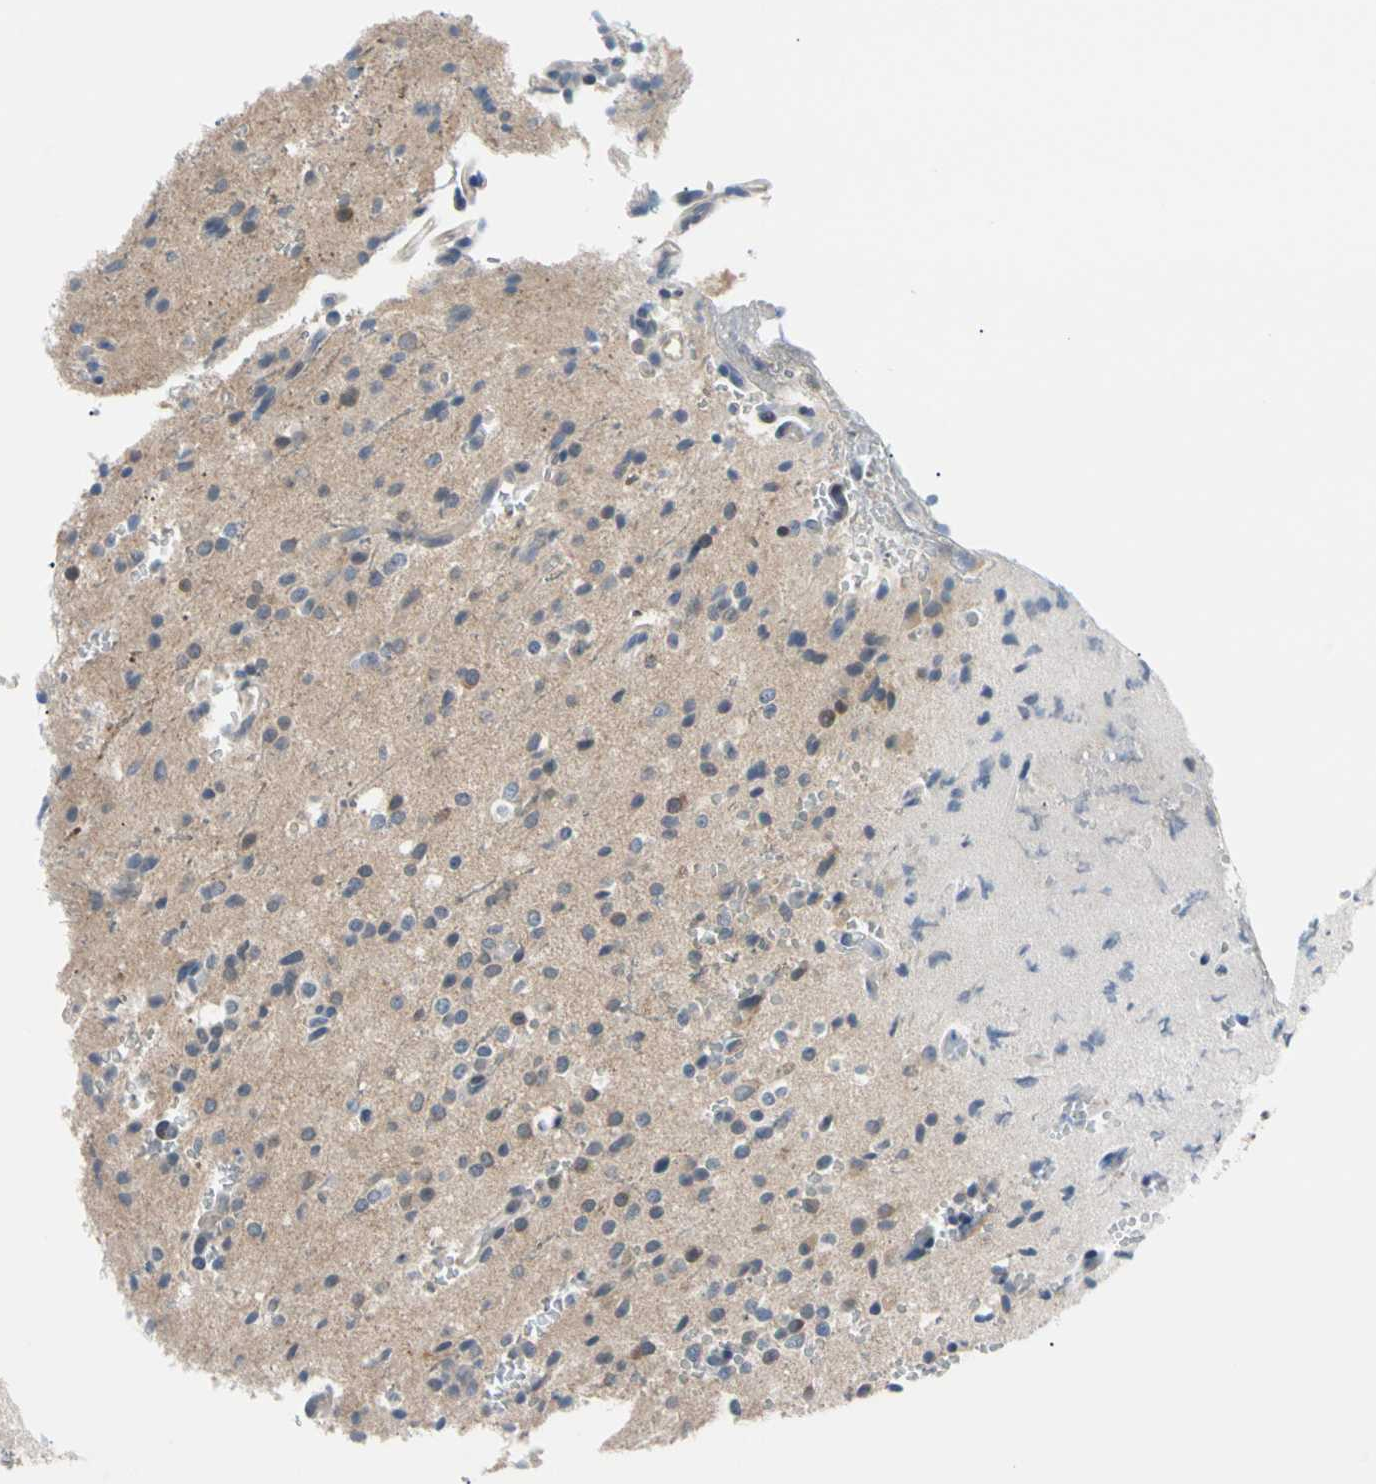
{"staining": {"intensity": "weak", "quantity": "25%-75%", "location": "cytoplasmic/membranous"}, "tissue": "glioma", "cell_type": "Tumor cells", "image_type": "cancer", "snomed": [{"axis": "morphology", "description": "Glioma, malignant, High grade"}, {"axis": "topography", "description": "Brain"}], "caption": "Immunohistochemical staining of glioma exhibits low levels of weak cytoplasmic/membranous positivity in about 25%-75% of tumor cells. Using DAB (3,3'-diaminobenzidine) (brown) and hematoxylin (blue) stains, captured at high magnification using brightfield microscopy.", "gene": "SEC23B", "patient": {"sex": "male", "age": 47}}